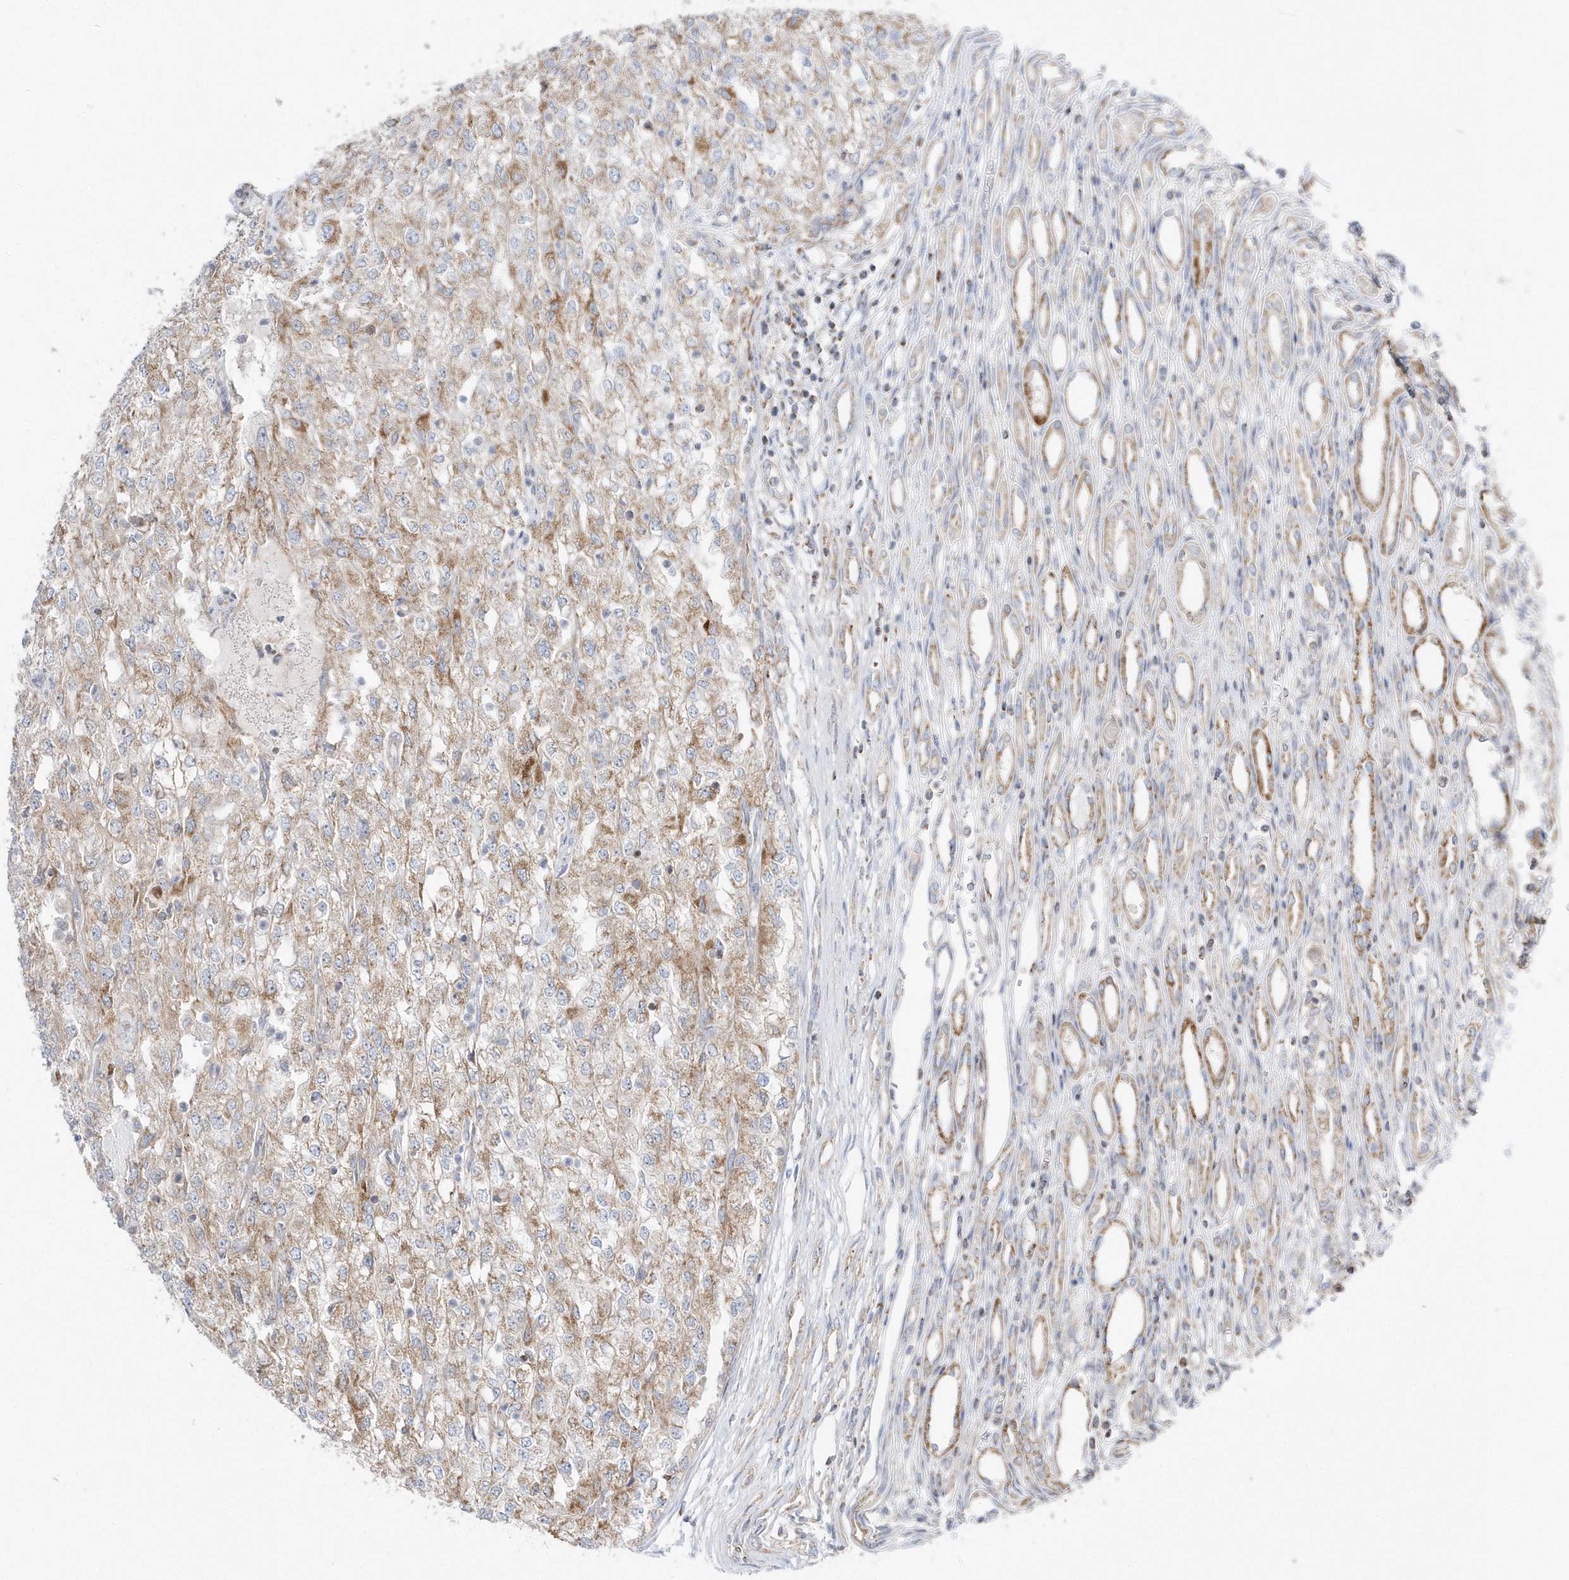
{"staining": {"intensity": "moderate", "quantity": ">75%", "location": "cytoplasmic/membranous"}, "tissue": "renal cancer", "cell_type": "Tumor cells", "image_type": "cancer", "snomed": [{"axis": "morphology", "description": "Adenocarcinoma, NOS"}, {"axis": "topography", "description": "Kidney"}], "caption": "The photomicrograph shows staining of renal cancer, revealing moderate cytoplasmic/membranous protein expression (brown color) within tumor cells. Using DAB (brown) and hematoxylin (blue) stains, captured at high magnification using brightfield microscopy.", "gene": "OPA1", "patient": {"sex": "female", "age": 54}}